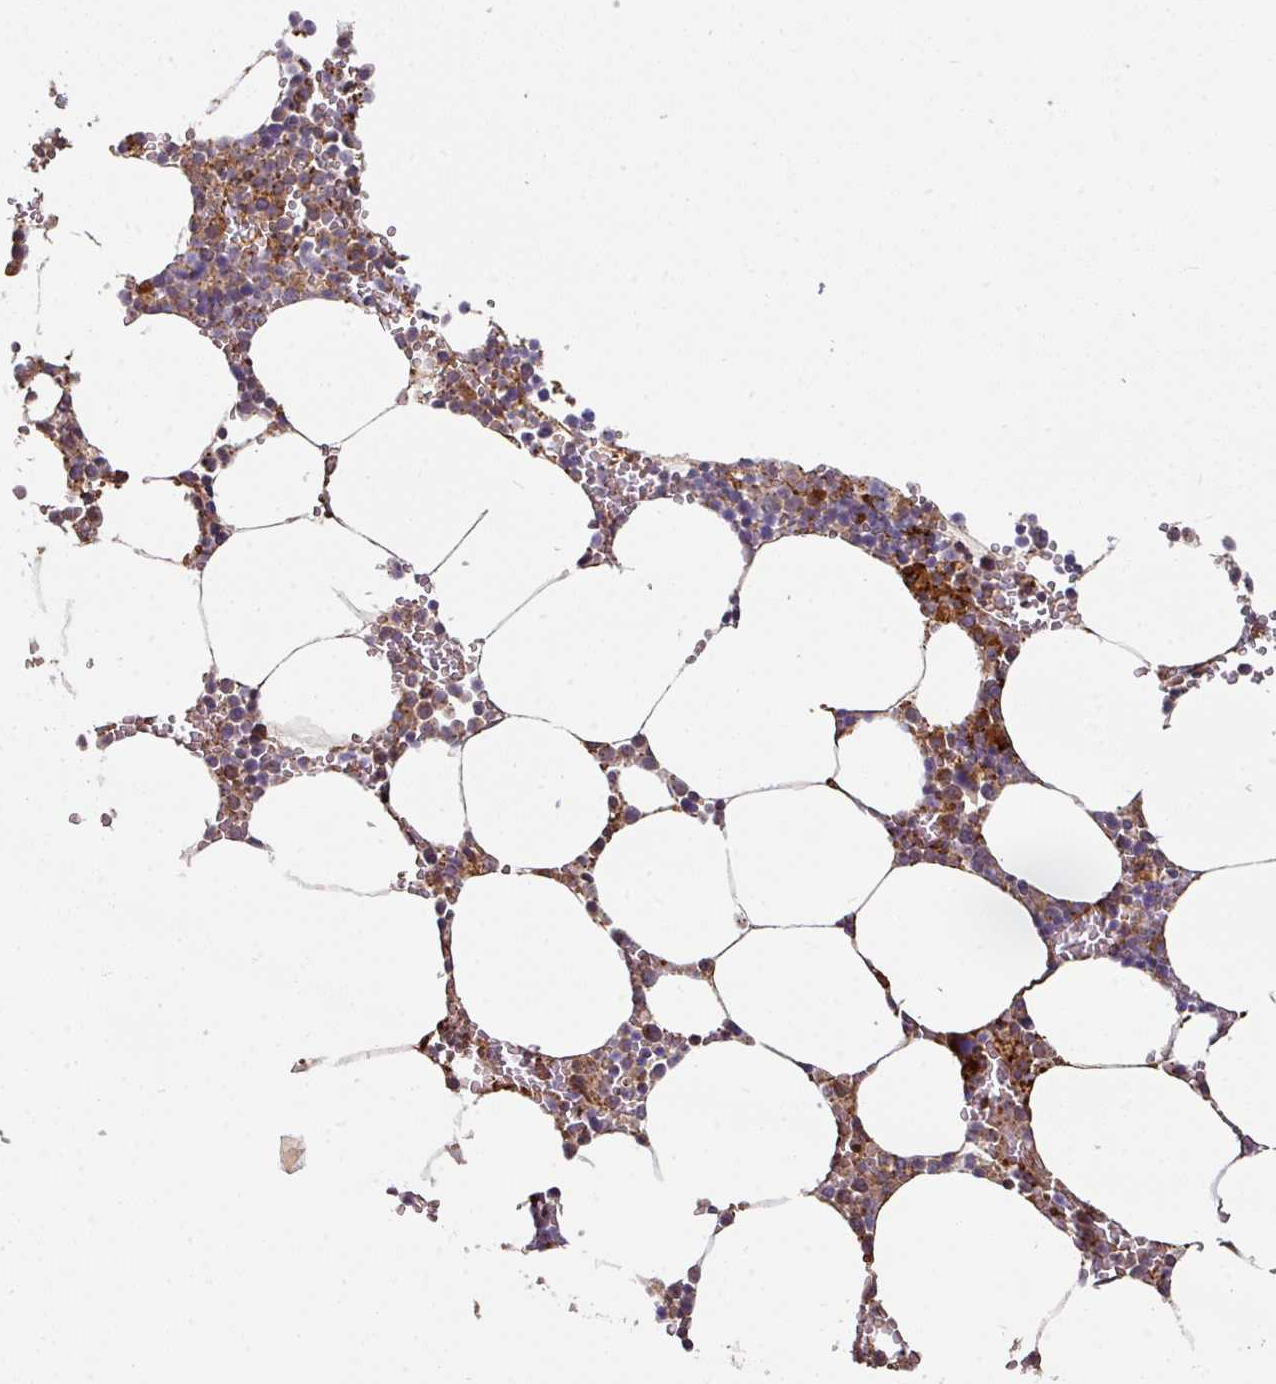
{"staining": {"intensity": "moderate", "quantity": "25%-75%", "location": "cytoplasmic/membranous"}, "tissue": "bone marrow", "cell_type": "Hematopoietic cells", "image_type": "normal", "snomed": [{"axis": "morphology", "description": "Normal tissue, NOS"}, {"axis": "topography", "description": "Bone marrow"}], "caption": "The micrograph shows a brown stain indicating the presence of a protein in the cytoplasmic/membranous of hematopoietic cells in bone marrow. (DAB (3,3'-diaminobenzidine) IHC, brown staining for protein, blue staining for nuclei).", "gene": "CASP2", "patient": {"sex": "male", "age": 70}}